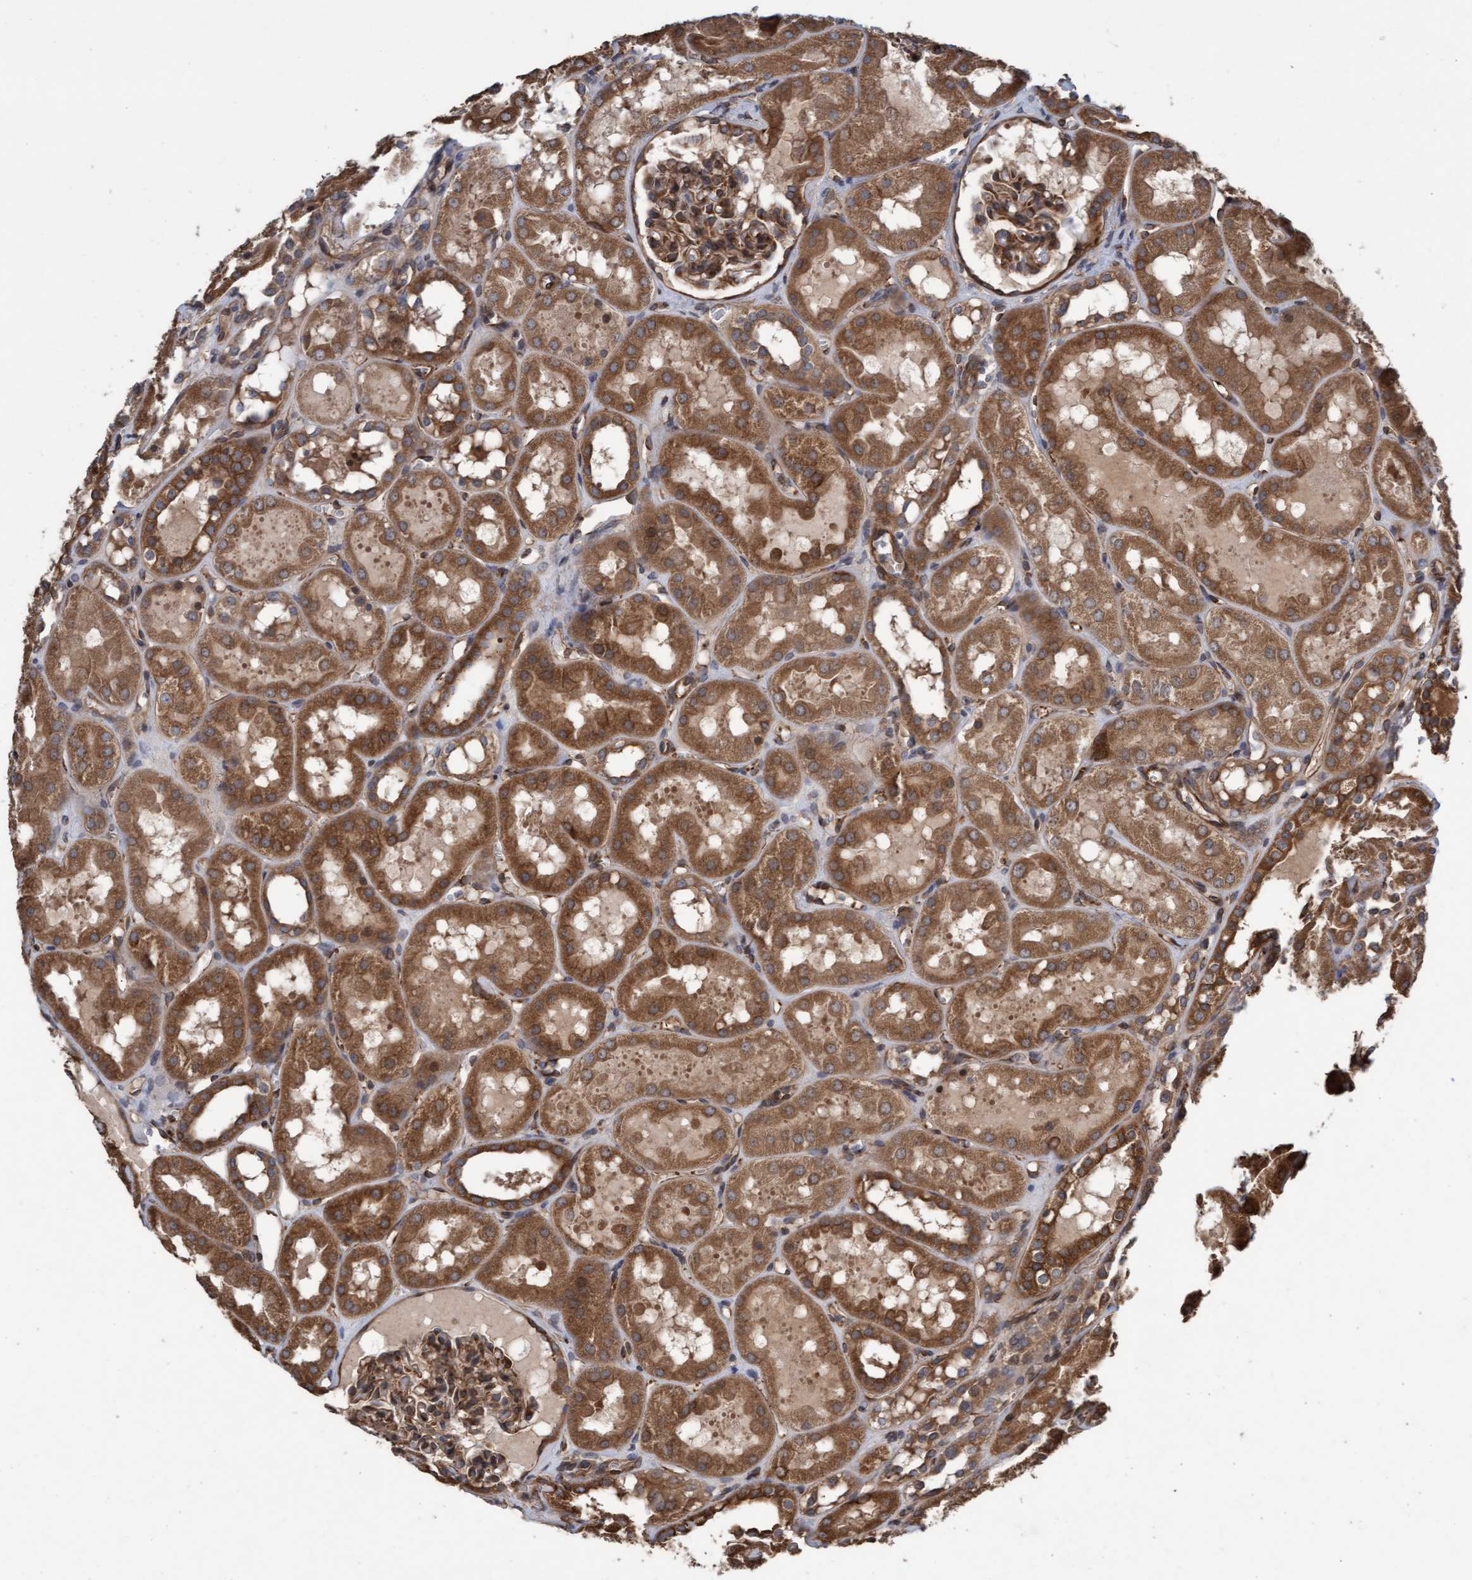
{"staining": {"intensity": "moderate", "quantity": ">75%", "location": "cytoplasmic/membranous,nuclear"}, "tissue": "kidney", "cell_type": "Cells in glomeruli", "image_type": "normal", "snomed": [{"axis": "morphology", "description": "Normal tissue, NOS"}, {"axis": "topography", "description": "Kidney"}, {"axis": "topography", "description": "Urinary bladder"}], "caption": "A photomicrograph showing moderate cytoplasmic/membranous,nuclear staining in about >75% of cells in glomeruli in unremarkable kidney, as visualized by brown immunohistochemical staining.", "gene": "CDC42EP4", "patient": {"sex": "male", "age": 16}}